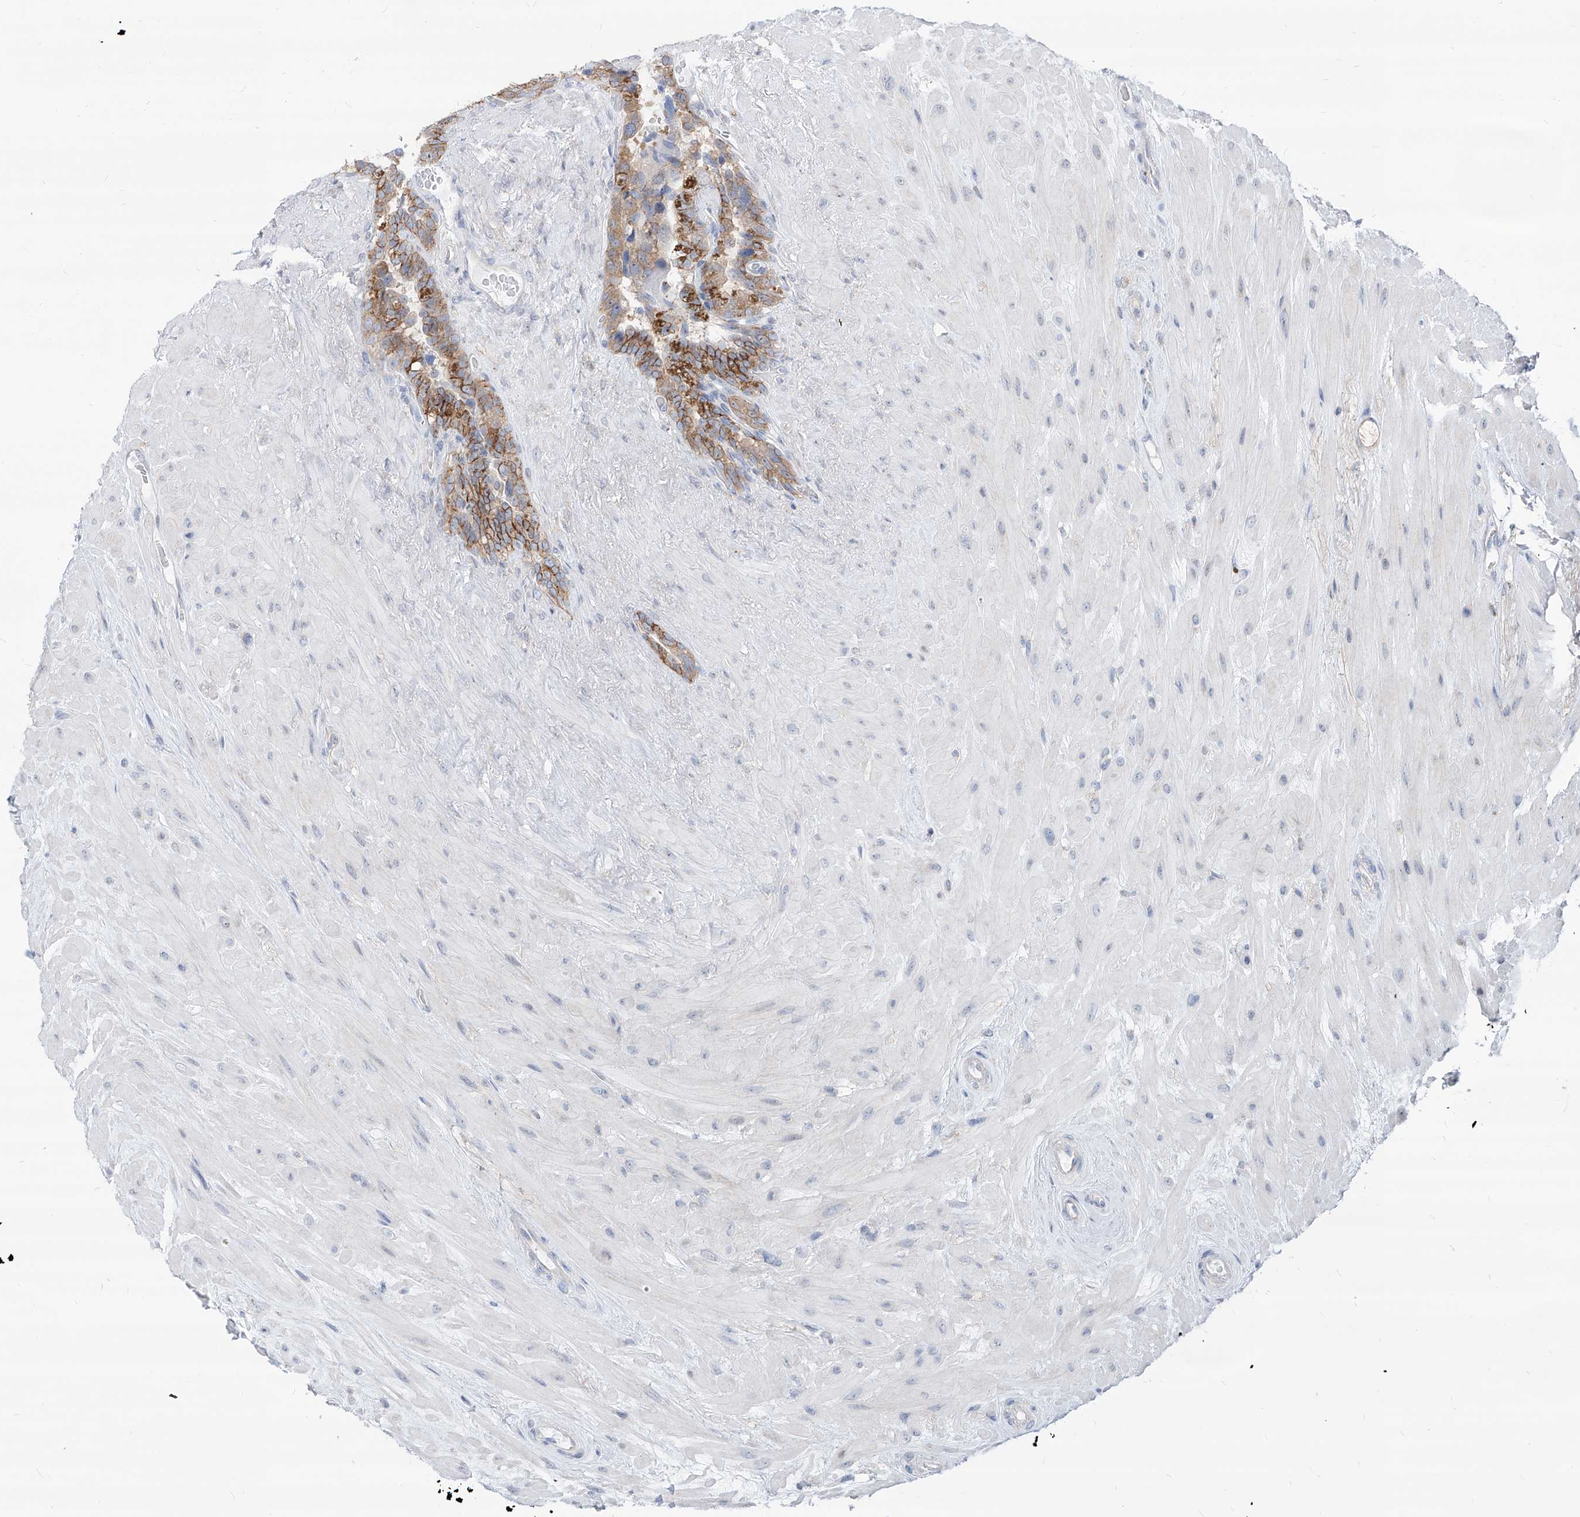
{"staining": {"intensity": "moderate", "quantity": "25%-75%", "location": "cytoplasmic/membranous"}, "tissue": "seminal vesicle", "cell_type": "Glandular cells", "image_type": "normal", "snomed": [{"axis": "morphology", "description": "Normal tissue, NOS"}, {"axis": "topography", "description": "Seminal veicle"}], "caption": "Protein analysis of unremarkable seminal vesicle exhibits moderate cytoplasmic/membranous positivity in approximately 25%-75% of glandular cells. The staining was performed using DAB (3,3'-diaminobenzidine) to visualize the protein expression in brown, while the nuclei were stained in blue with hematoxylin (Magnification: 20x).", "gene": "AGPS", "patient": {"sex": "male", "age": 80}}